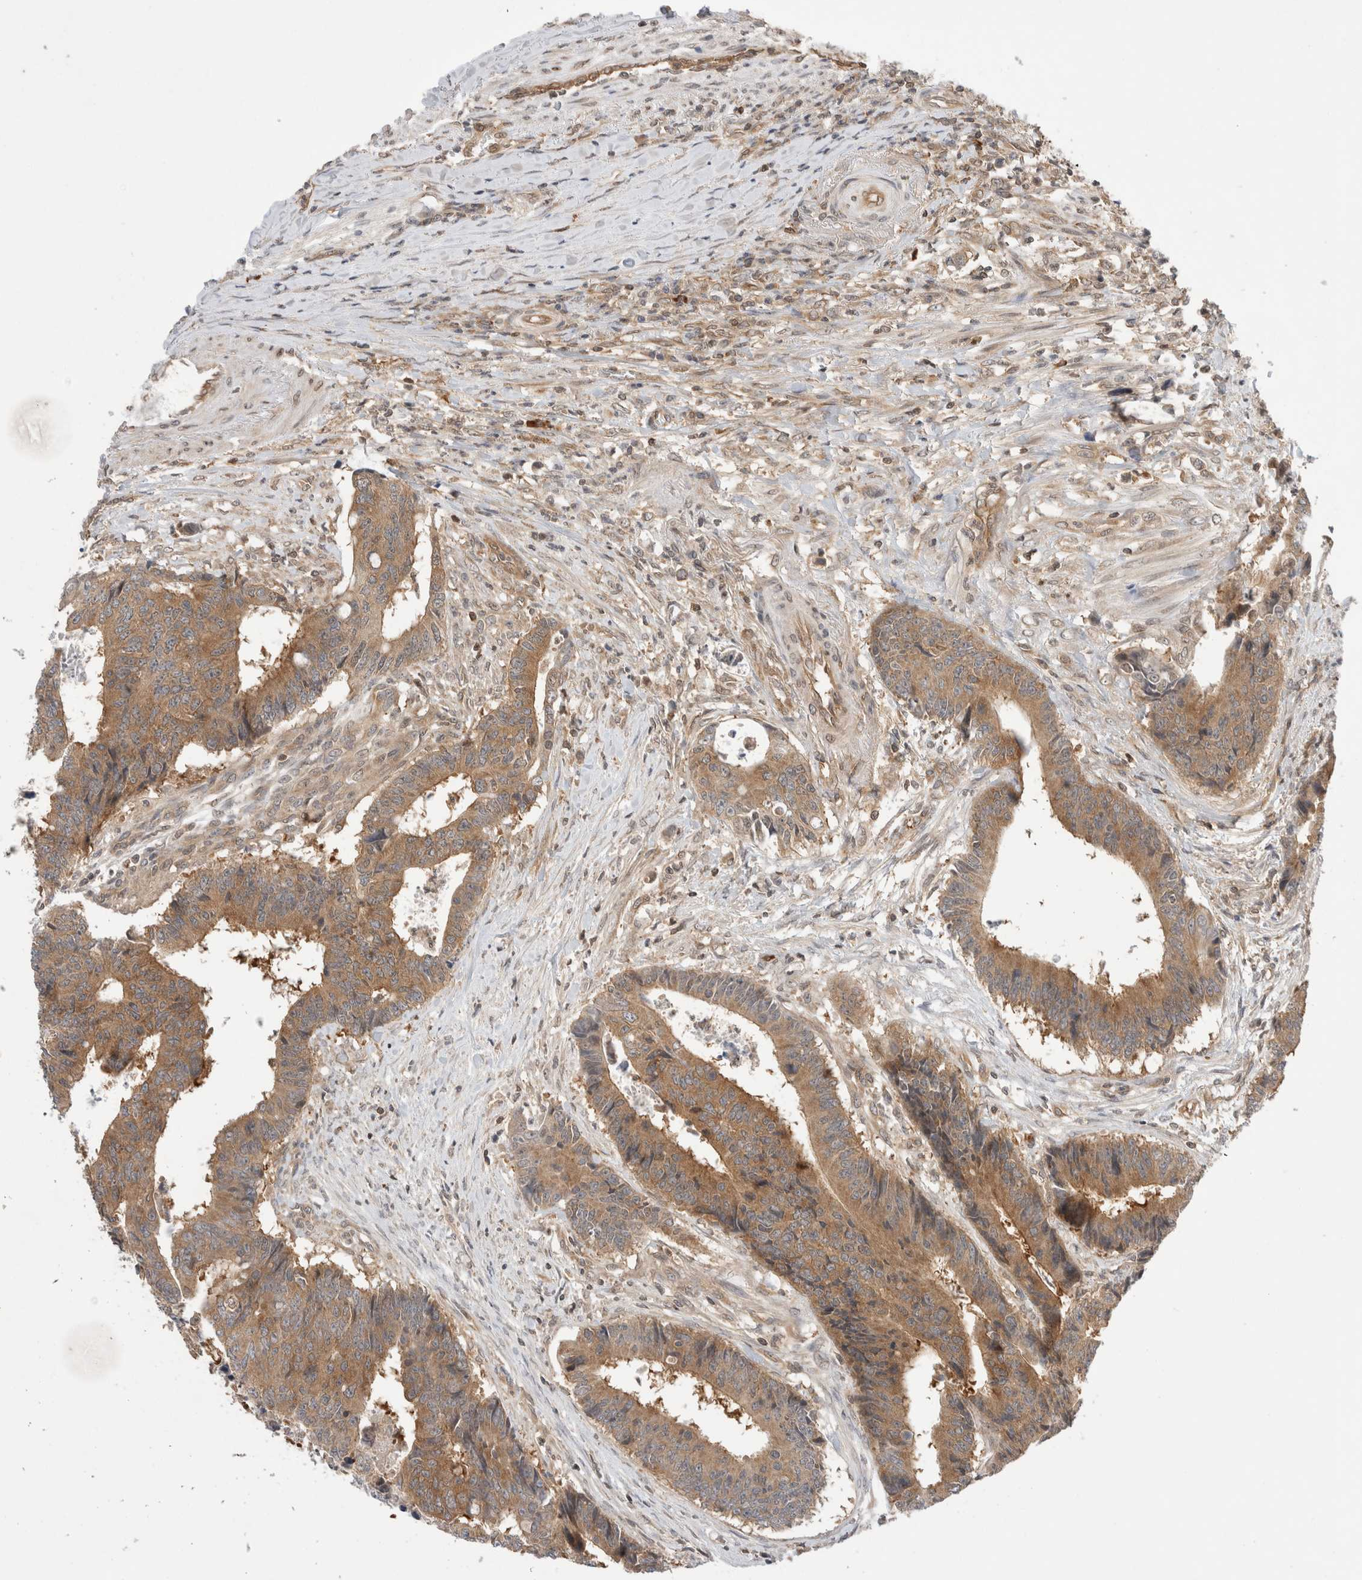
{"staining": {"intensity": "moderate", "quantity": ">75%", "location": "cytoplasmic/membranous"}, "tissue": "colorectal cancer", "cell_type": "Tumor cells", "image_type": "cancer", "snomed": [{"axis": "morphology", "description": "Adenocarcinoma, NOS"}, {"axis": "topography", "description": "Rectum"}], "caption": "An image showing moderate cytoplasmic/membranous staining in about >75% of tumor cells in colorectal adenocarcinoma, as visualized by brown immunohistochemical staining.", "gene": "NFKB1", "patient": {"sex": "male", "age": 84}}